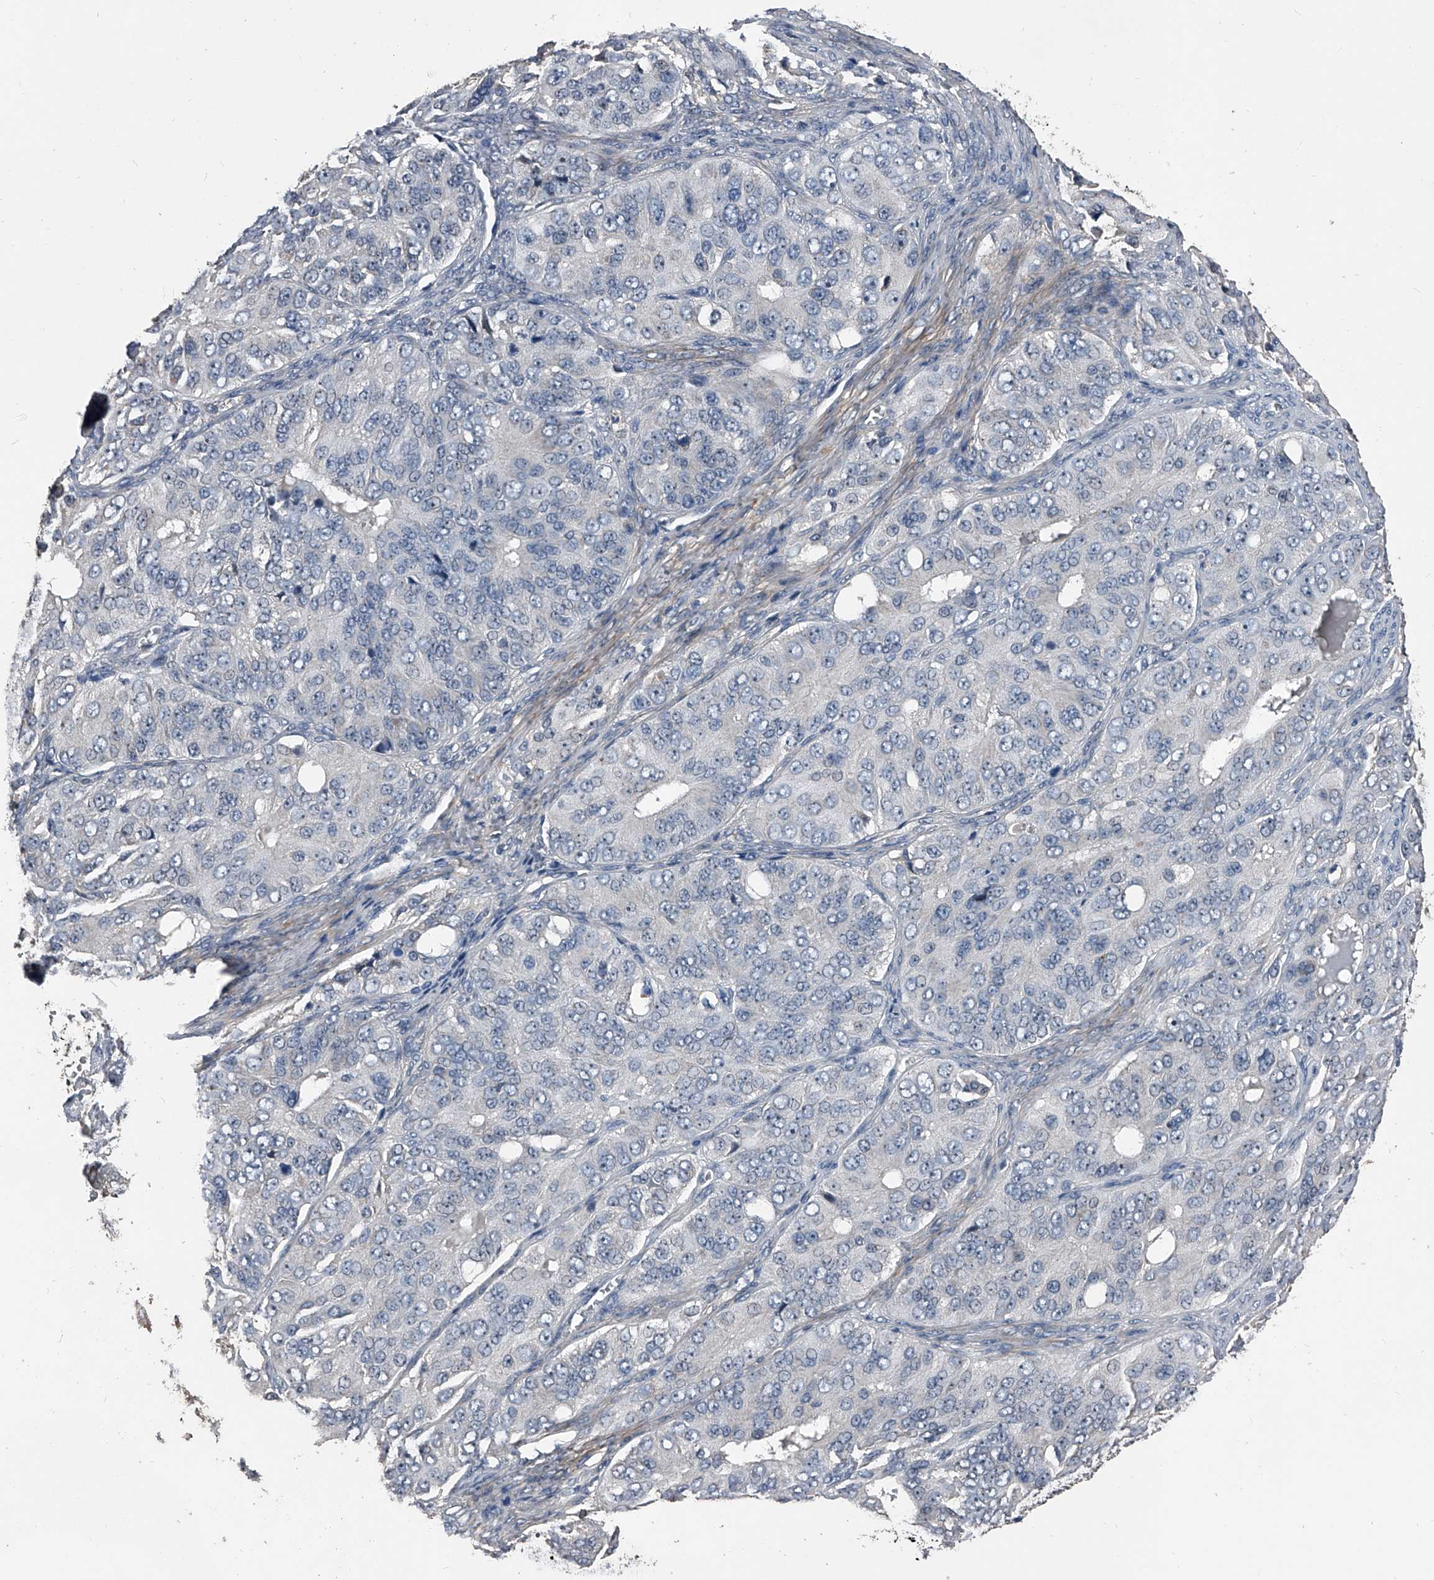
{"staining": {"intensity": "negative", "quantity": "none", "location": "none"}, "tissue": "ovarian cancer", "cell_type": "Tumor cells", "image_type": "cancer", "snomed": [{"axis": "morphology", "description": "Carcinoma, endometroid"}, {"axis": "topography", "description": "Ovary"}], "caption": "Tumor cells show no significant staining in ovarian cancer.", "gene": "PHACTR1", "patient": {"sex": "female", "age": 51}}